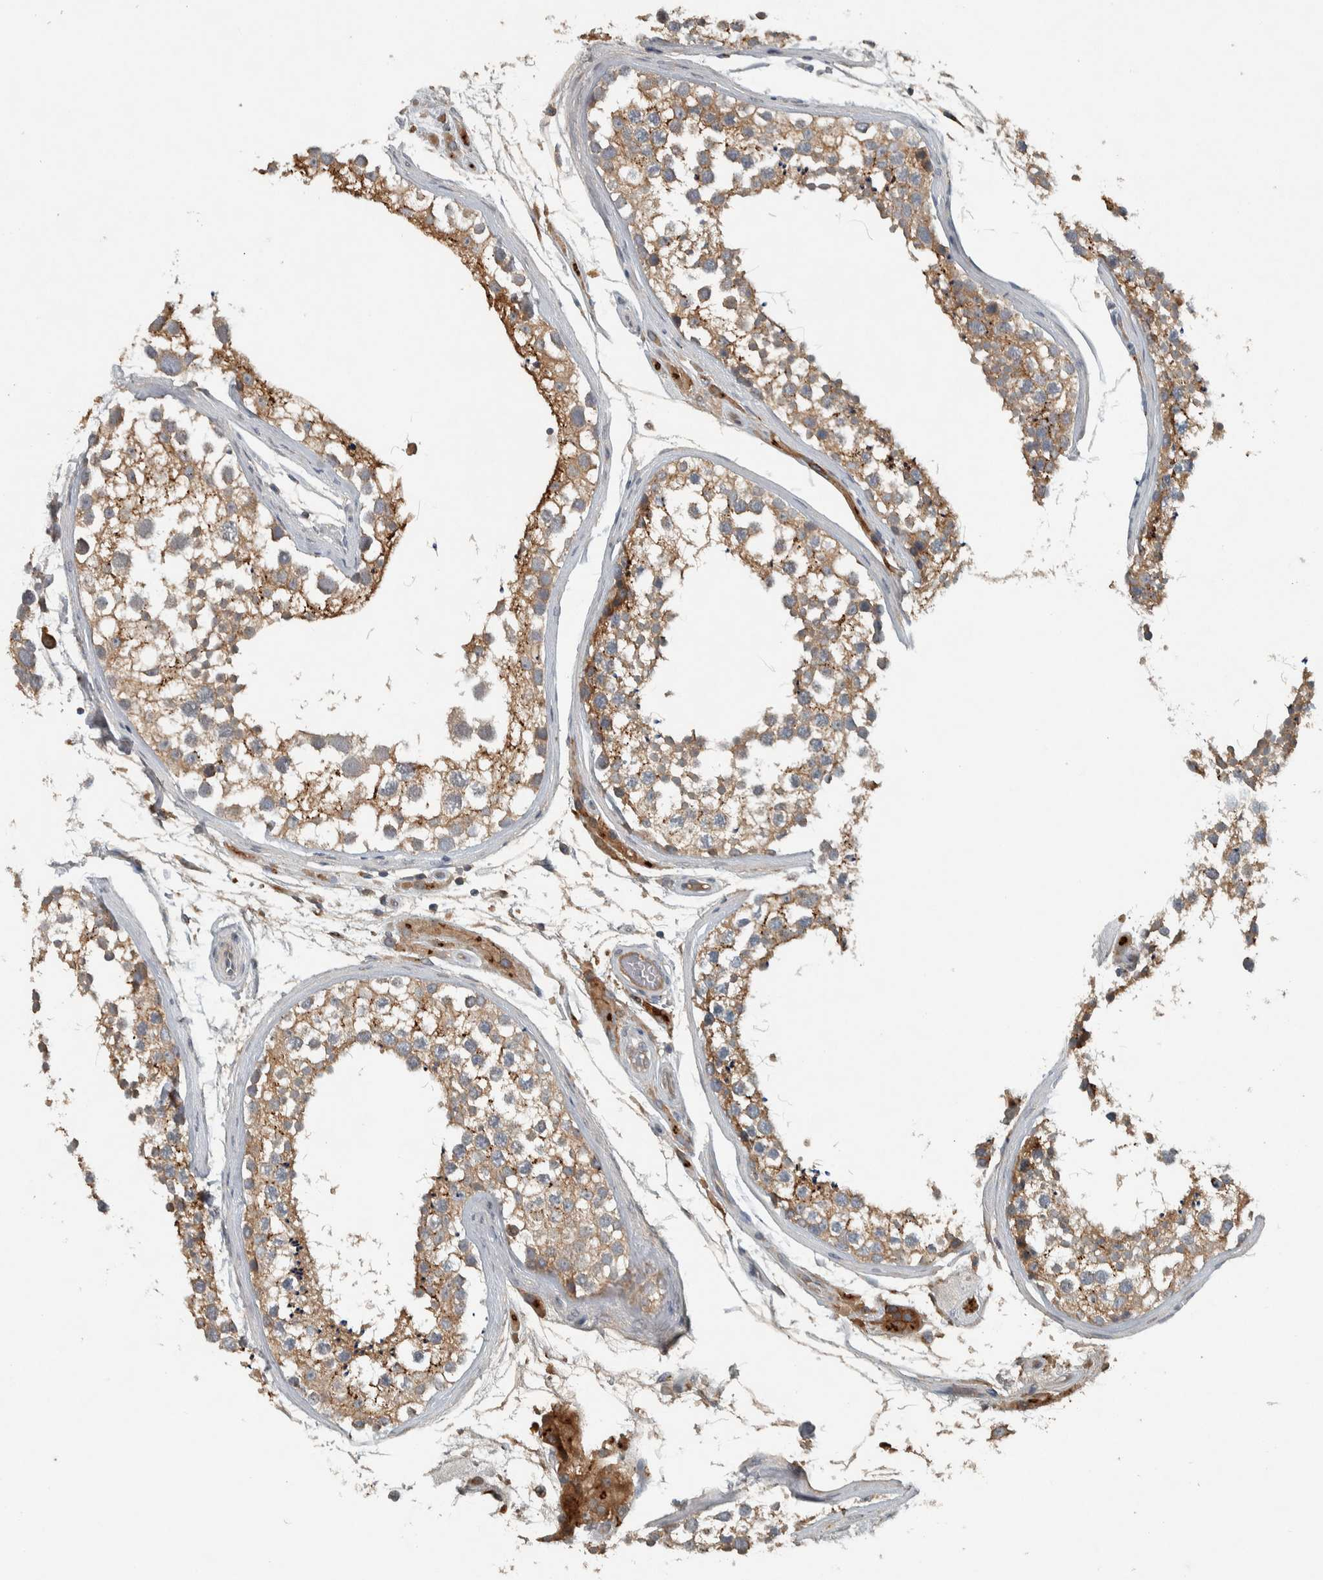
{"staining": {"intensity": "moderate", "quantity": ">75%", "location": "cytoplasmic/membranous"}, "tissue": "testis", "cell_type": "Cells in seminiferous ducts", "image_type": "normal", "snomed": [{"axis": "morphology", "description": "Normal tissue, NOS"}, {"axis": "topography", "description": "Testis"}], "caption": "Brown immunohistochemical staining in benign human testis reveals moderate cytoplasmic/membranous staining in about >75% of cells in seminiferous ducts.", "gene": "CLCN2", "patient": {"sex": "male", "age": 46}}